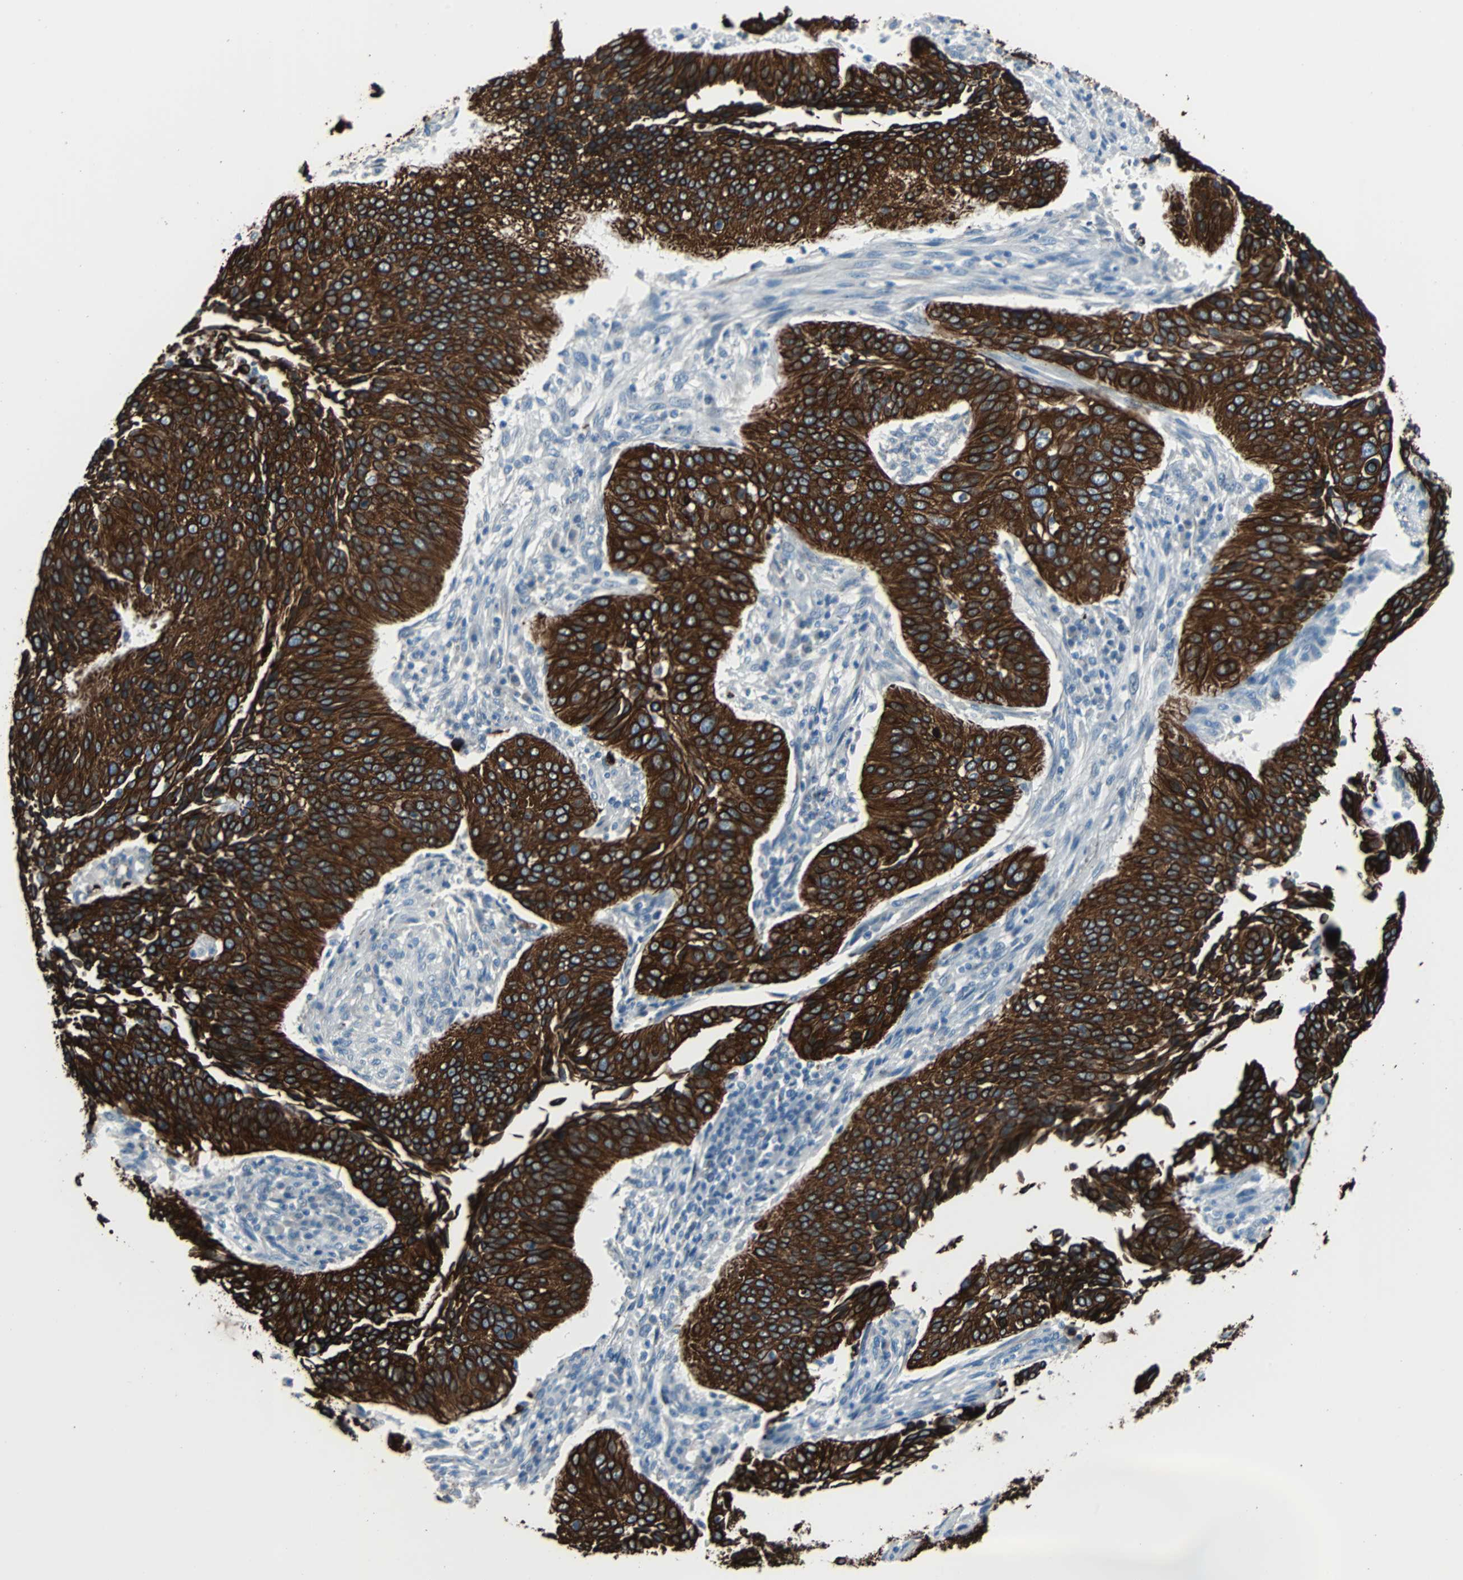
{"staining": {"intensity": "strong", "quantity": ">75%", "location": "cytoplasmic/membranous"}, "tissue": "cervical cancer", "cell_type": "Tumor cells", "image_type": "cancer", "snomed": [{"axis": "morphology", "description": "Squamous cell carcinoma, NOS"}, {"axis": "topography", "description": "Cervix"}], "caption": "Cervical cancer (squamous cell carcinoma) stained with immunohistochemistry (IHC) exhibits strong cytoplasmic/membranous positivity in about >75% of tumor cells.", "gene": "KRT7", "patient": {"sex": "female", "age": 39}}